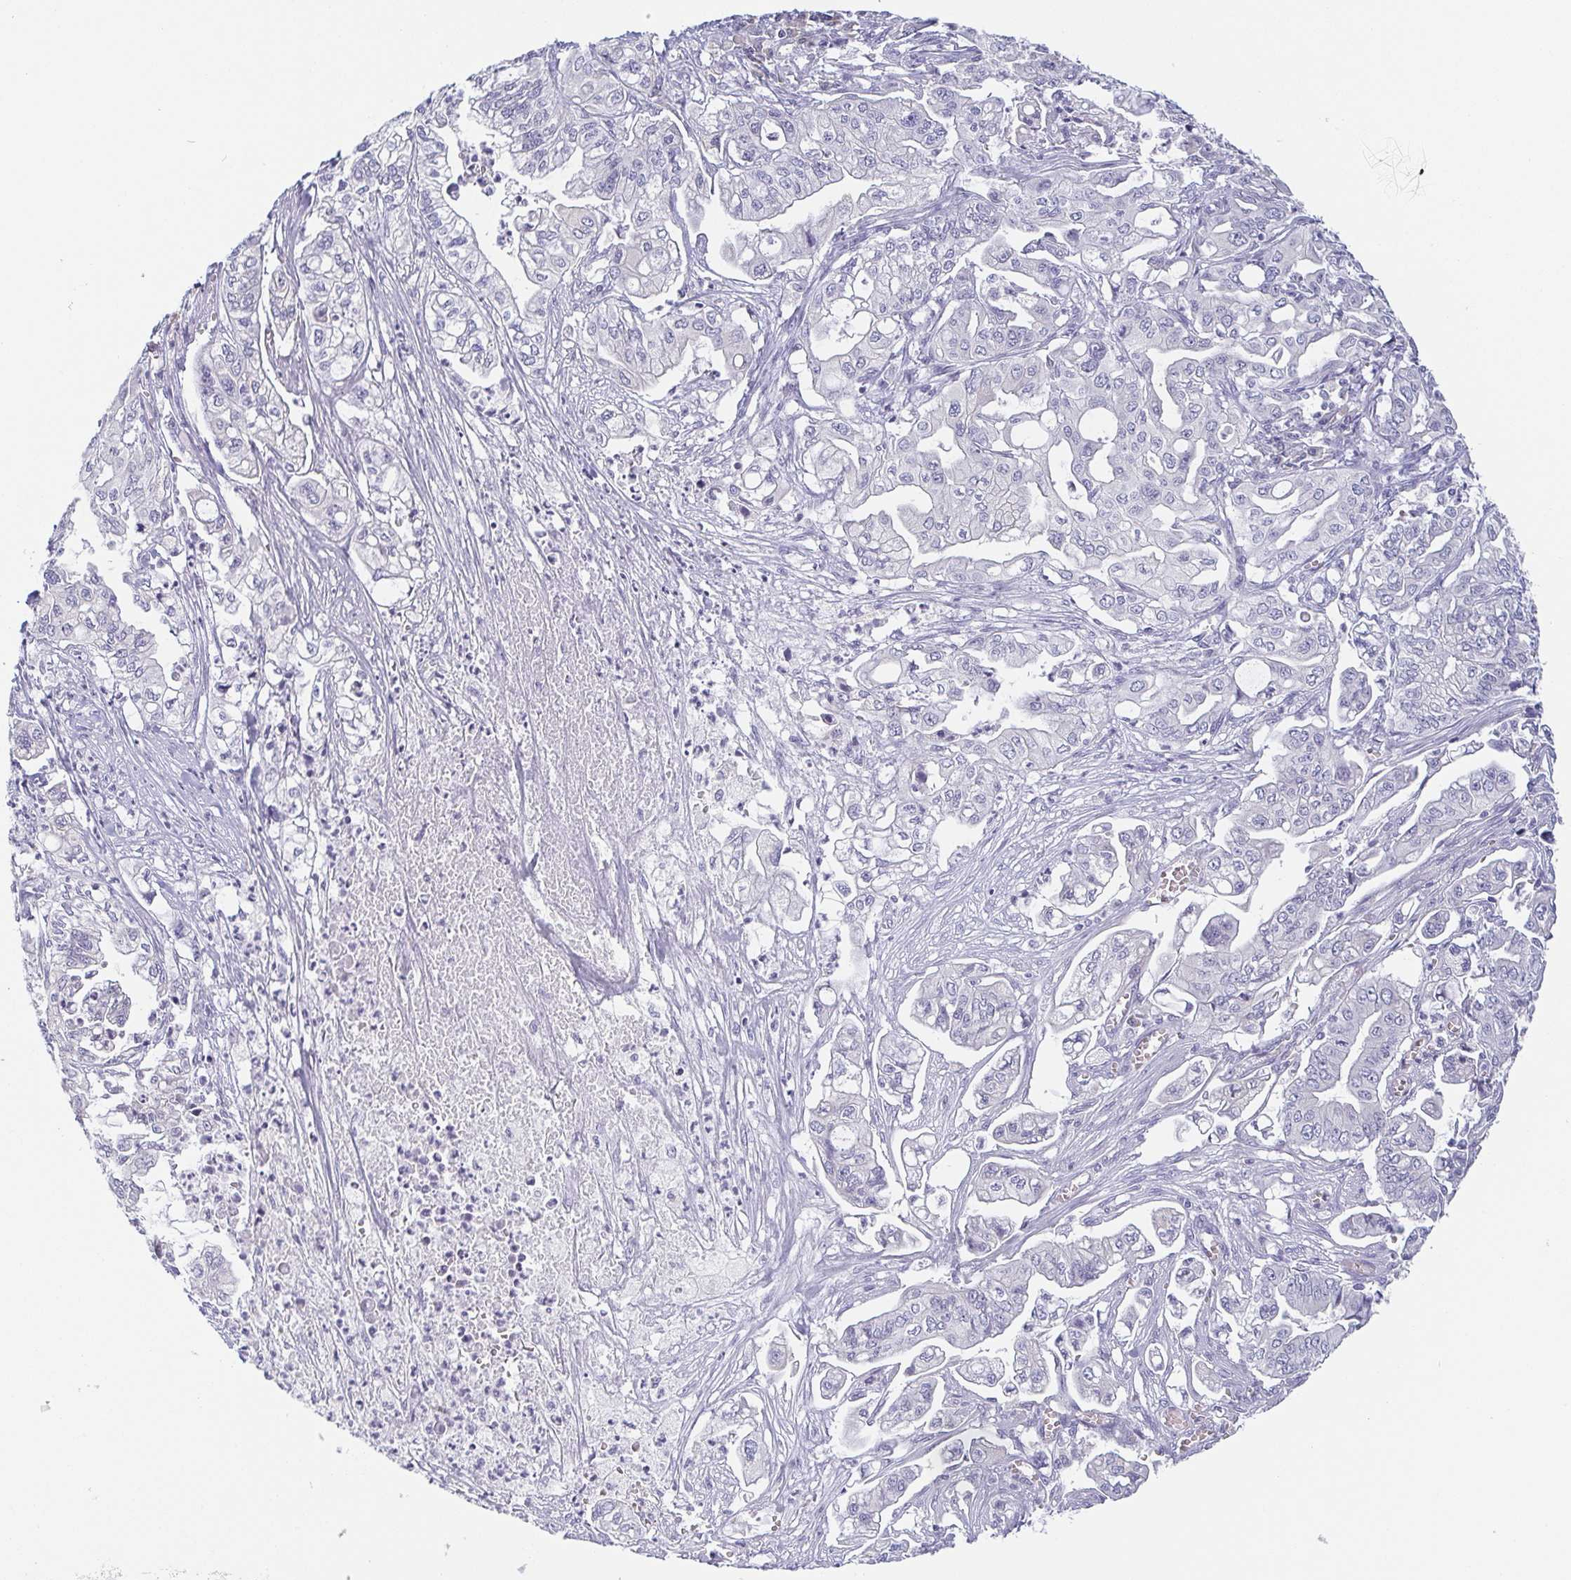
{"staining": {"intensity": "negative", "quantity": "none", "location": "none"}, "tissue": "pancreatic cancer", "cell_type": "Tumor cells", "image_type": "cancer", "snomed": [{"axis": "morphology", "description": "Adenocarcinoma, NOS"}, {"axis": "topography", "description": "Pancreas"}], "caption": "The photomicrograph displays no staining of tumor cells in pancreatic adenocarcinoma.", "gene": "PRR27", "patient": {"sex": "male", "age": 68}}